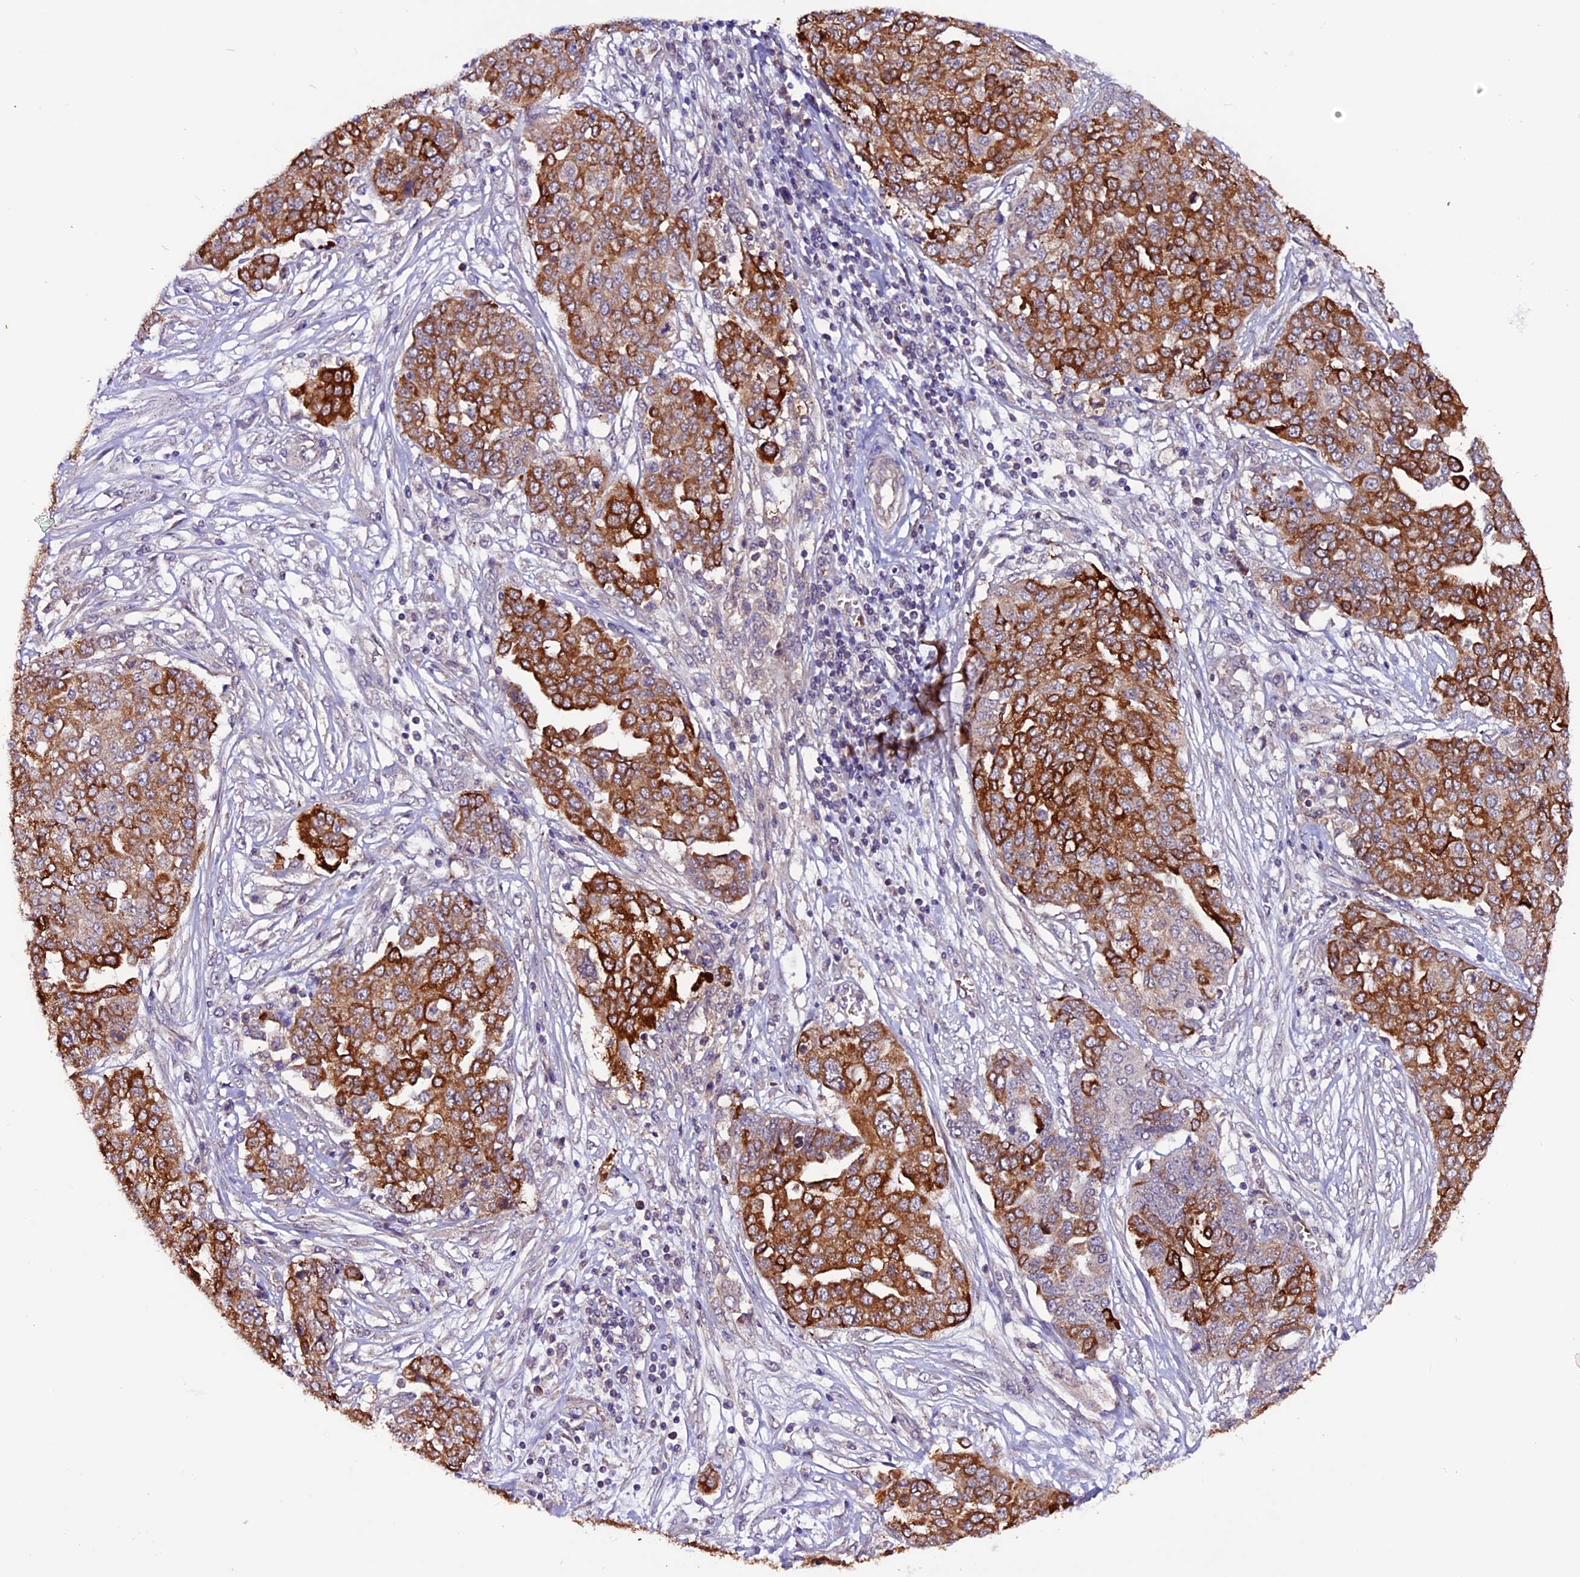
{"staining": {"intensity": "strong", "quantity": ">75%", "location": "cytoplasmic/membranous"}, "tissue": "ovarian cancer", "cell_type": "Tumor cells", "image_type": "cancer", "snomed": [{"axis": "morphology", "description": "Cystadenocarcinoma, serous, NOS"}, {"axis": "topography", "description": "Soft tissue"}, {"axis": "topography", "description": "Ovary"}], "caption": "About >75% of tumor cells in ovarian cancer demonstrate strong cytoplasmic/membranous protein expression as visualized by brown immunohistochemical staining.", "gene": "RINL", "patient": {"sex": "female", "age": 57}}